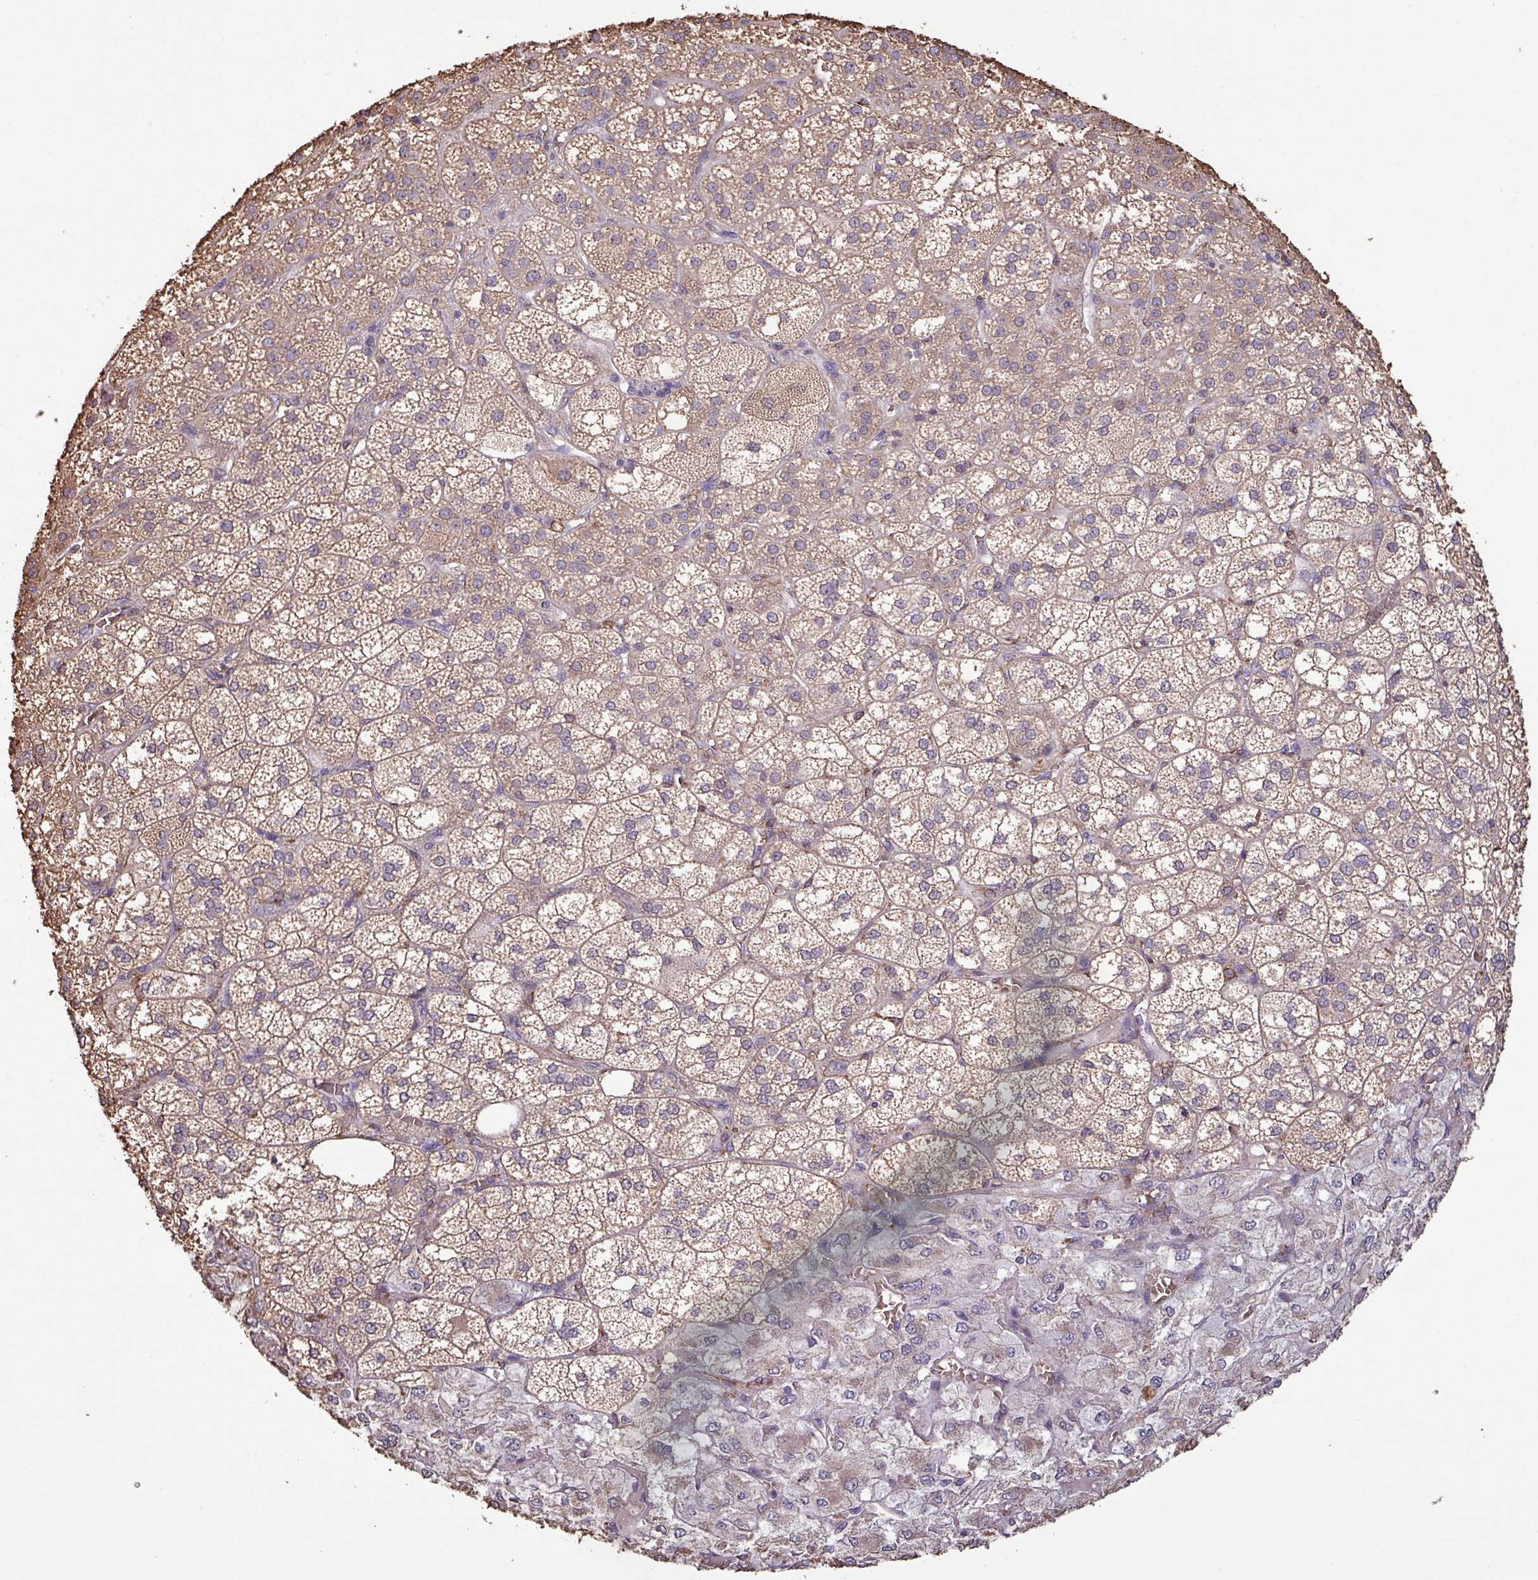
{"staining": {"intensity": "weak", "quantity": ">75%", "location": "cytoplasmic/membranous"}, "tissue": "adrenal gland", "cell_type": "Glandular cells", "image_type": "normal", "snomed": [{"axis": "morphology", "description": "Normal tissue, NOS"}, {"axis": "topography", "description": "Adrenal gland"}], "caption": "A low amount of weak cytoplasmic/membranous expression is identified in about >75% of glandular cells in normal adrenal gland. The staining is performed using DAB (3,3'-diaminobenzidine) brown chromogen to label protein expression. The nuclei are counter-stained blue using hematoxylin.", "gene": "CAMK2A", "patient": {"sex": "female", "age": 60}}